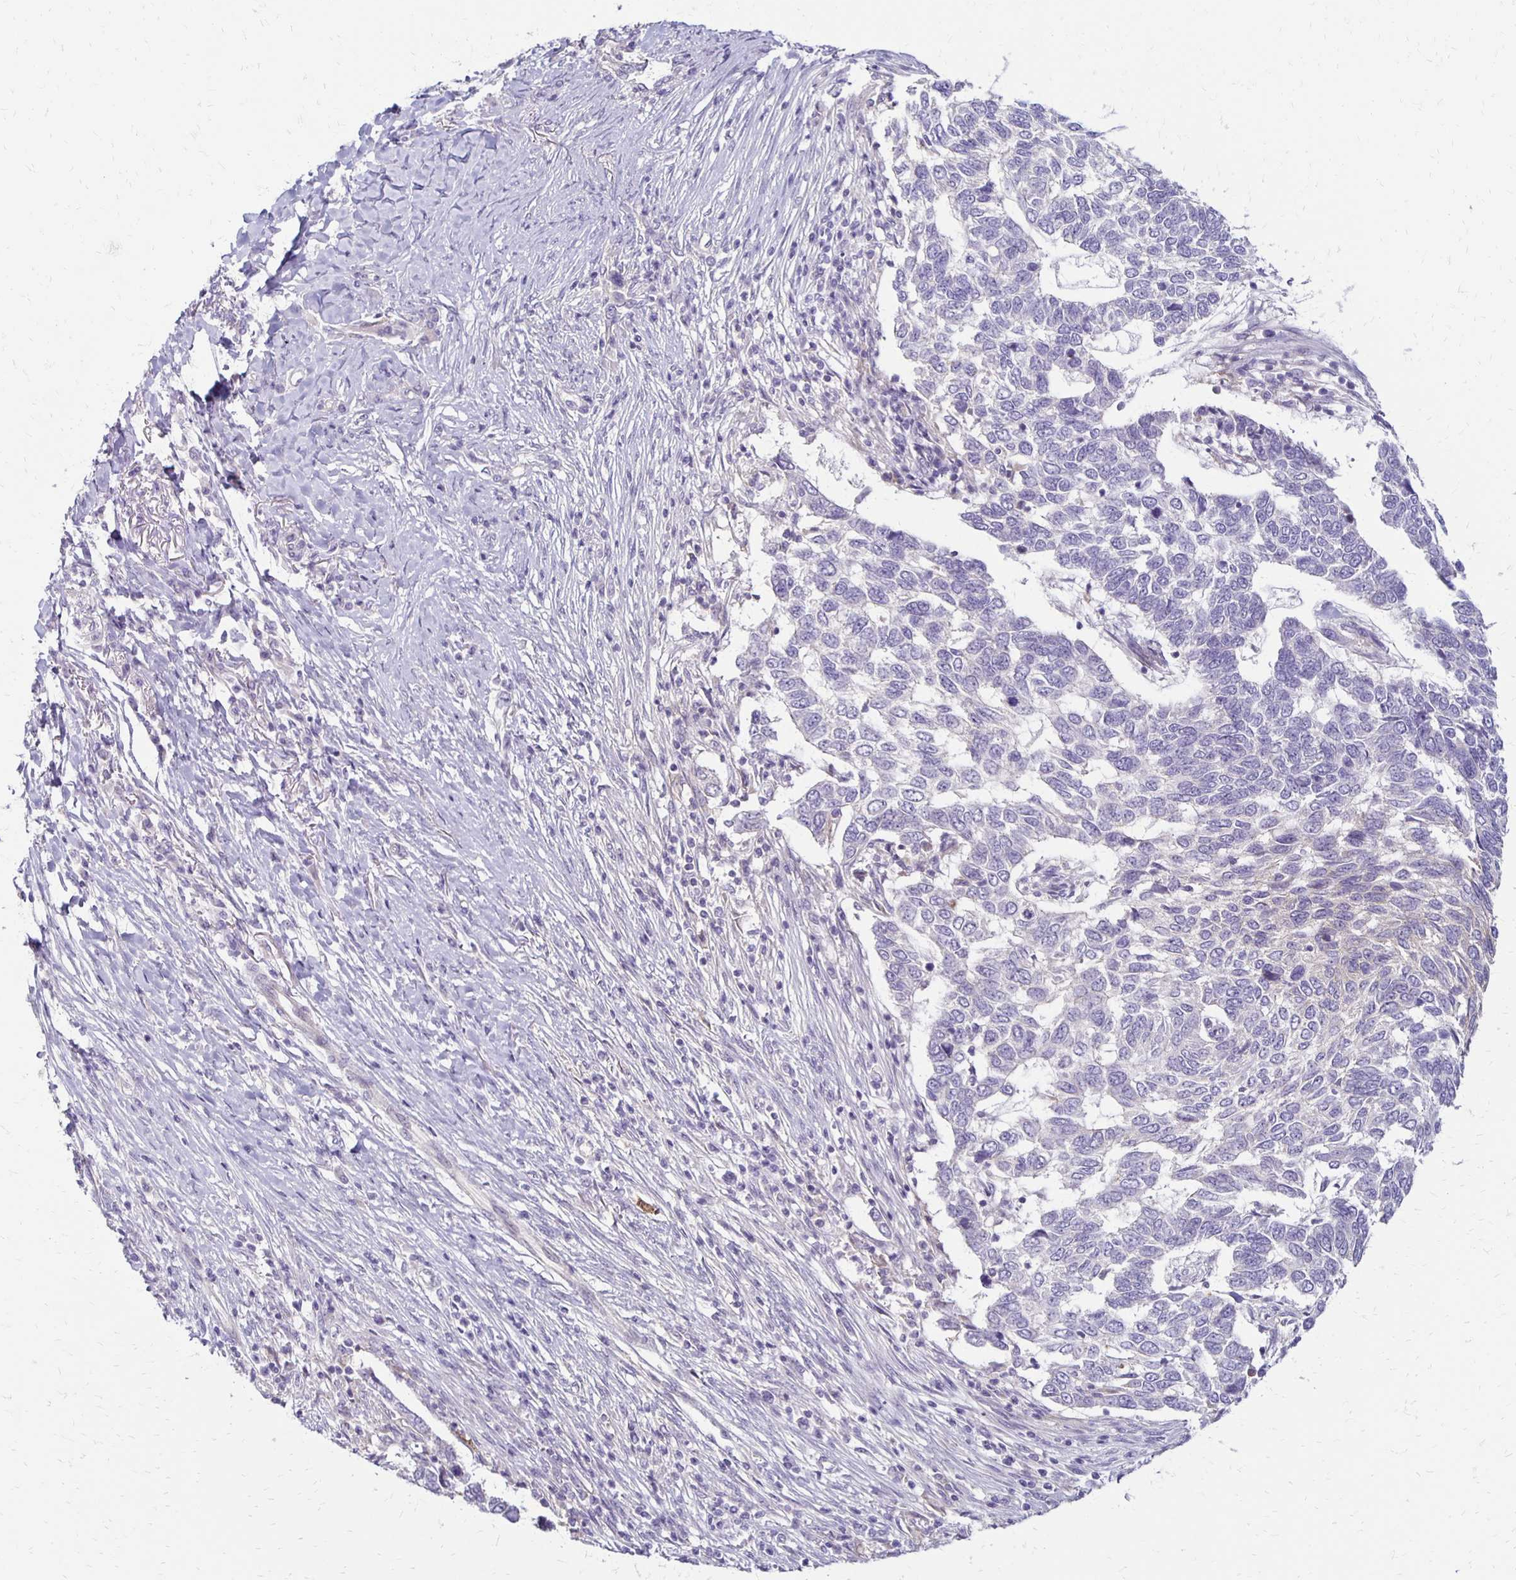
{"staining": {"intensity": "negative", "quantity": "none", "location": "none"}, "tissue": "skin cancer", "cell_type": "Tumor cells", "image_type": "cancer", "snomed": [{"axis": "morphology", "description": "Basal cell carcinoma"}, {"axis": "topography", "description": "Skin"}], "caption": "Skin cancer (basal cell carcinoma) stained for a protein using IHC displays no positivity tumor cells.", "gene": "KATNBL1", "patient": {"sex": "female", "age": 65}}